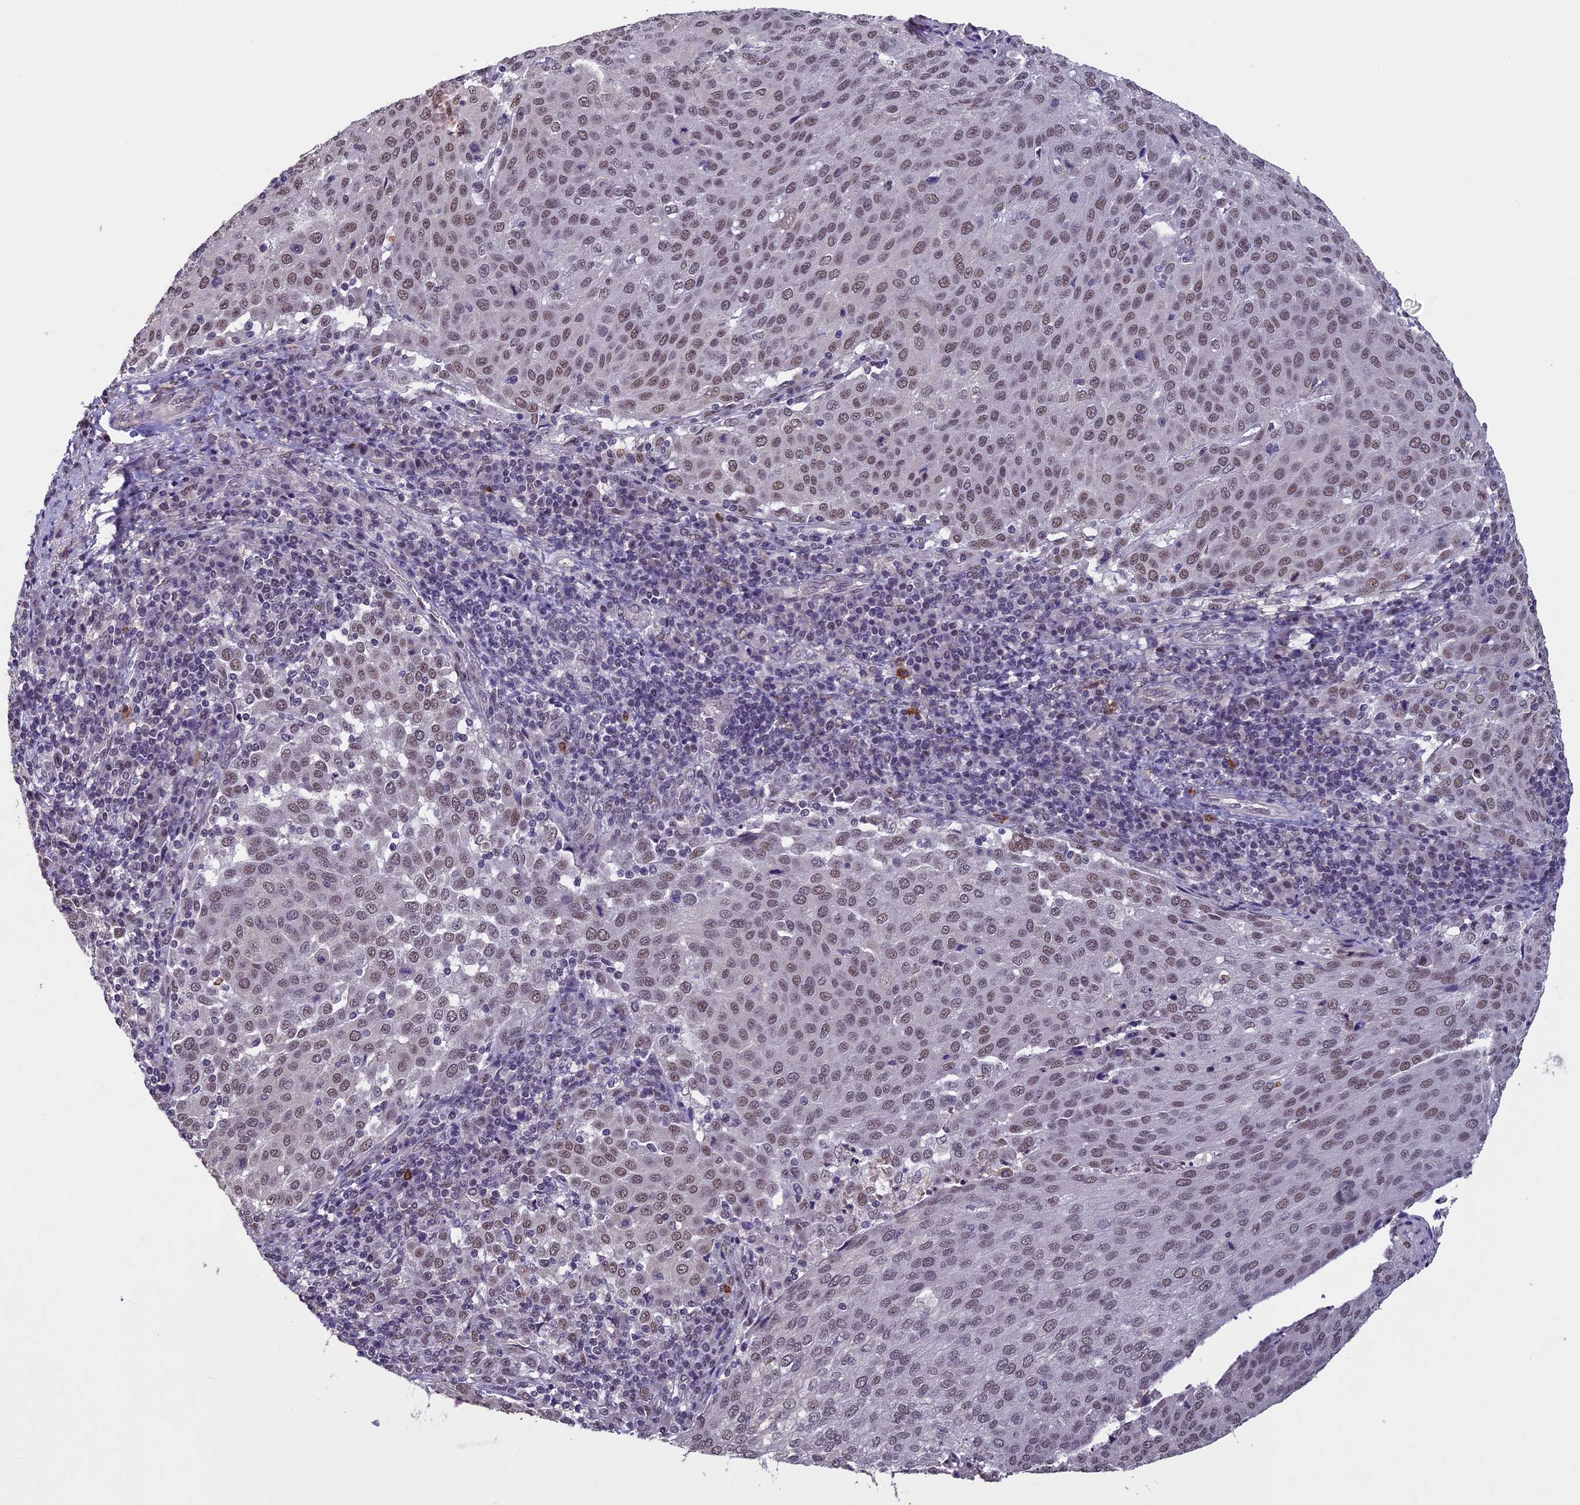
{"staining": {"intensity": "moderate", "quantity": ">75%", "location": "nuclear"}, "tissue": "cervical cancer", "cell_type": "Tumor cells", "image_type": "cancer", "snomed": [{"axis": "morphology", "description": "Squamous cell carcinoma, NOS"}, {"axis": "topography", "description": "Cervix"}], "caption": "This image demonstrates immunohistochemistry (IHC) staining of cervical squamous cell carcinoma, with medium moderate nuclear positivity in approximately >75% of tumor cells.", "gene": "RNF40", "patient": {"sex": "female", "age": 46}}